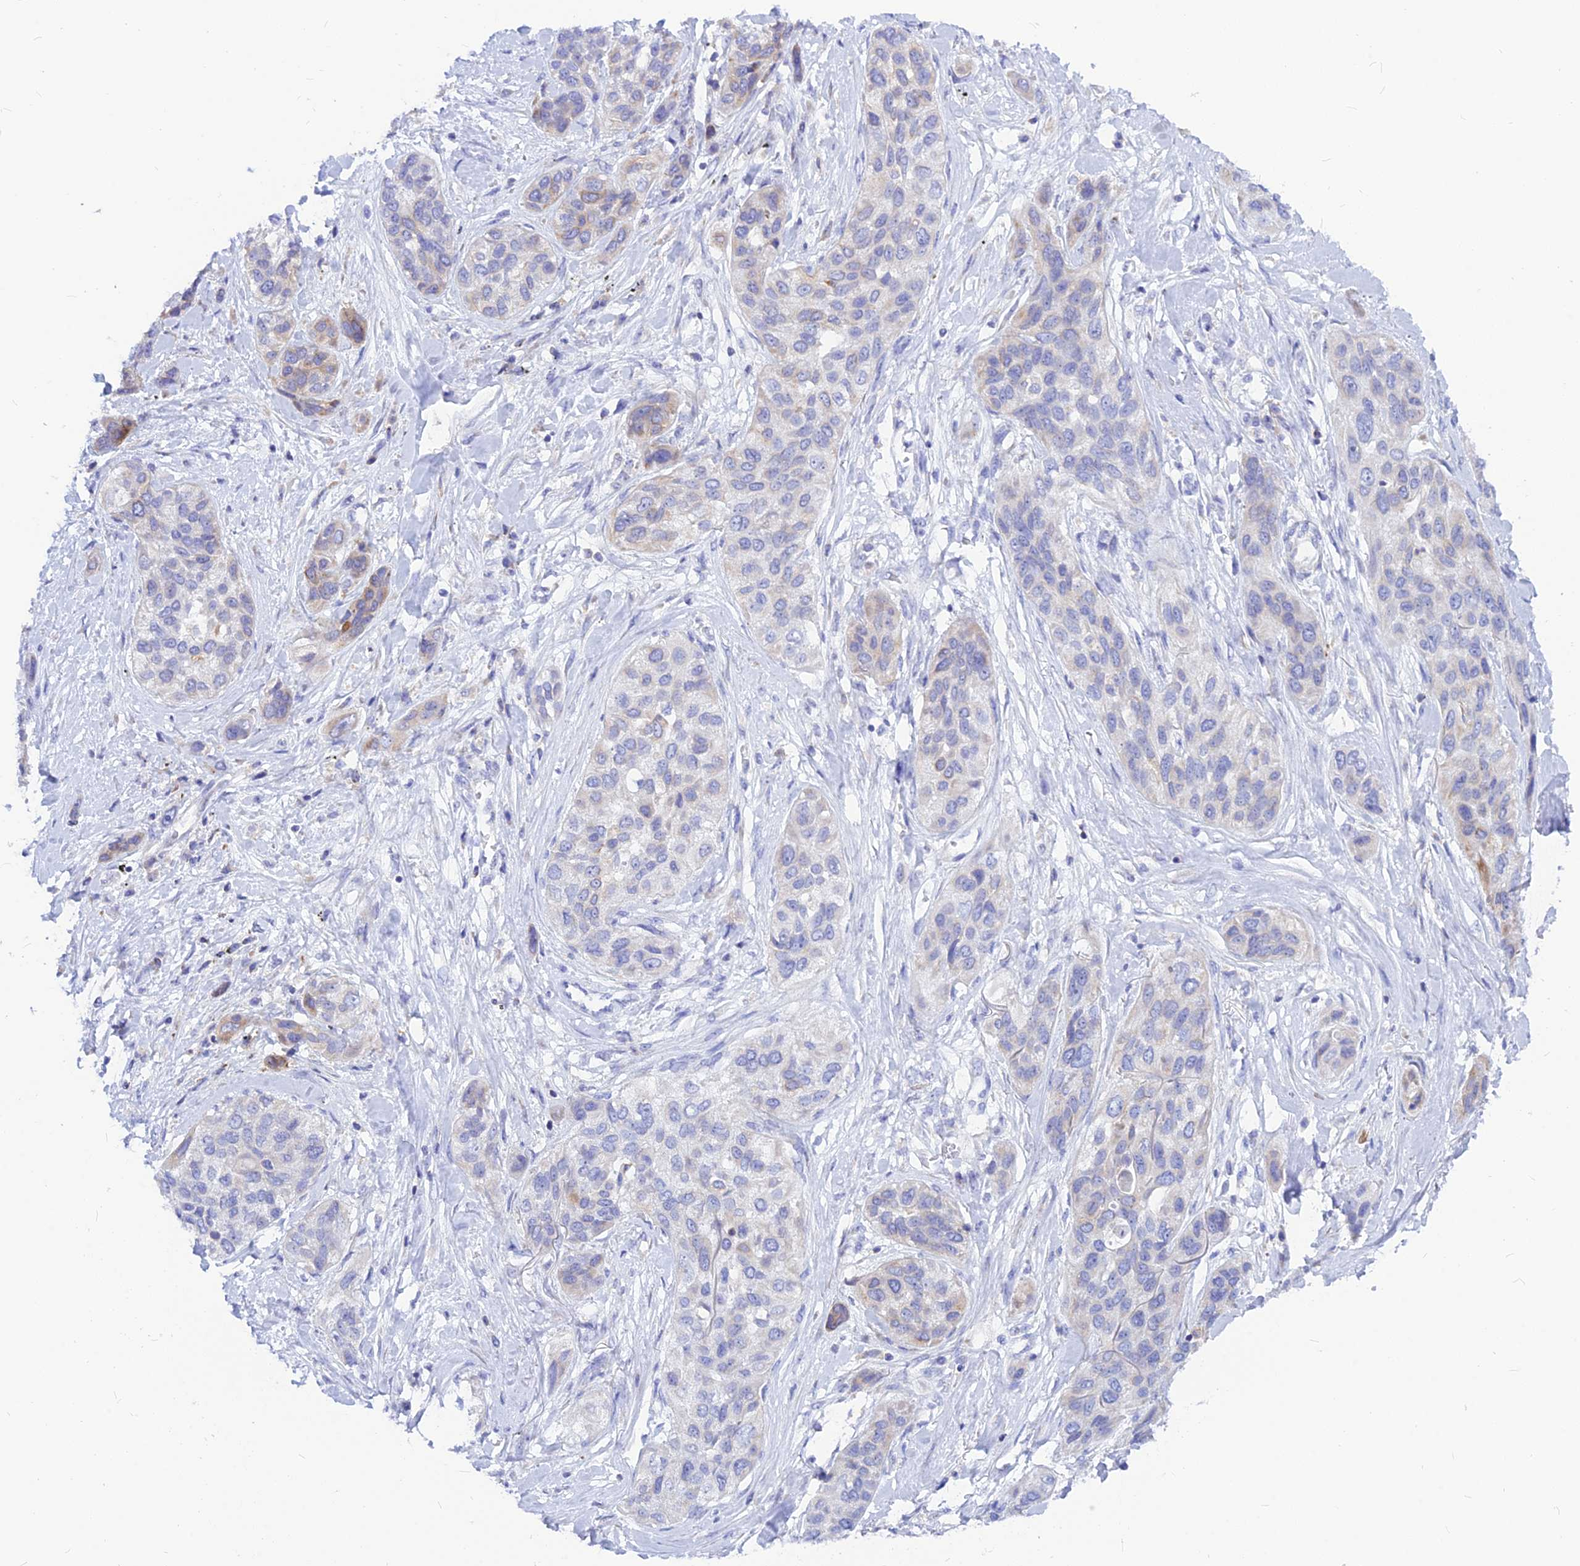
{"staining": {"intensity": "weak", "quantity": "<25%", "location": "cytoplasmic/membranous"}, "tissue": "lung cancer", "cell_type": "Tumor cells", "image_type": "cancer", "snomed": [{"axis": "morphology", "description": "Squamous cell carcinoma, NOS"}, {"axis": "topography", "description": "Lung"}], "caption": "Immunohistochemistry micrograph of neoplastic tissue: human lung squamous cell carcinoma stained with DAB shows no significant protein expression in tumor cells.", "gene": "CNOT6", "patient": {"sex": "female", "age": 70}}